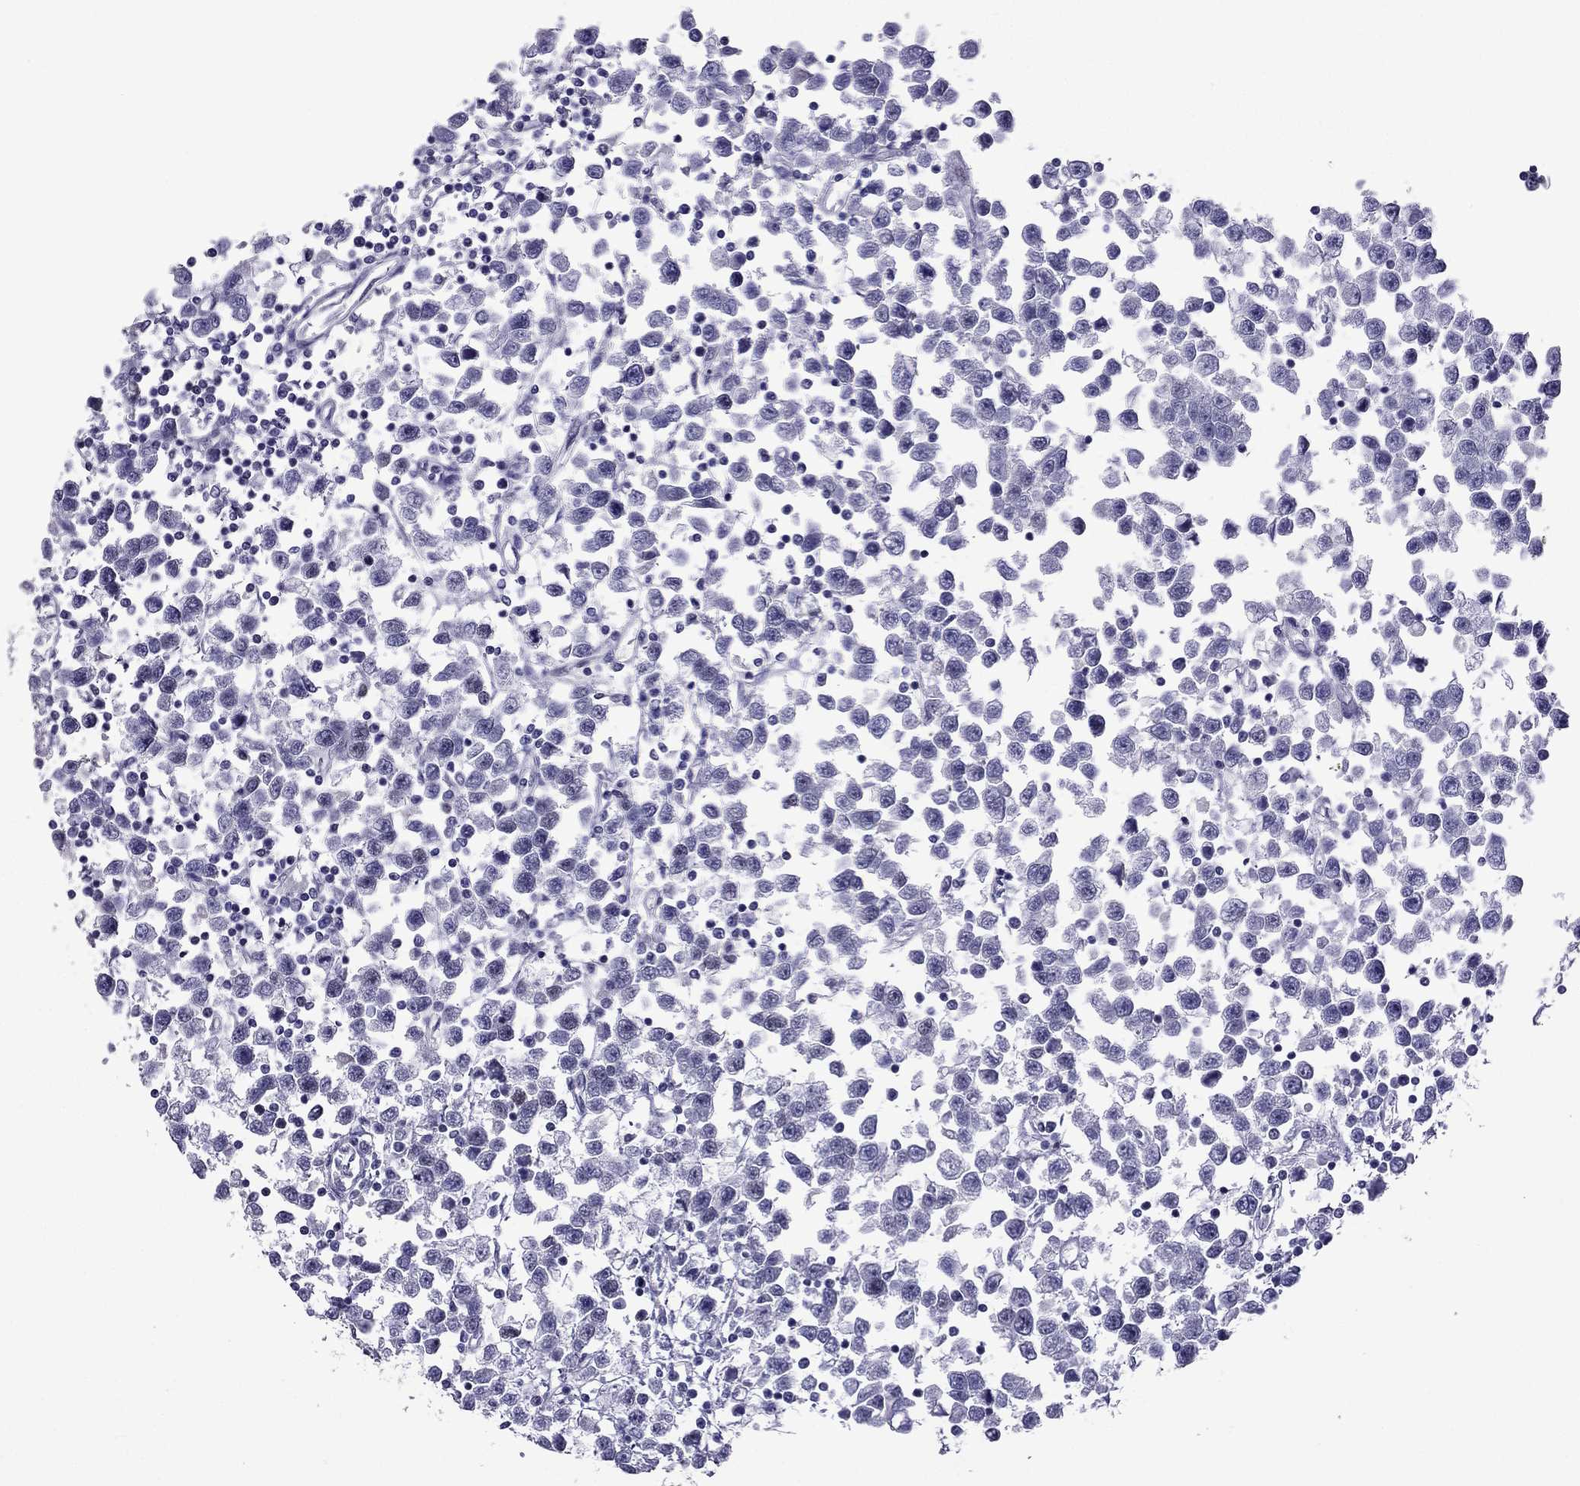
{"staining": {"intensity": "negative", "quantity": "none", "location": "none"}, "tissue": "testis cancer", "cell_type": "Tumor cells", "image_type": "cancer", "snomed": [{"axis": "morphology", "description": "Seminoma, NOS"}, {"axis": "topography", "description": "Testis"}], "caption": "There is no significant expression in tumor cells of testis cancer (seminoma).", "gene": "MYLK3", "patient": {"sex": "male", "age": 34}}